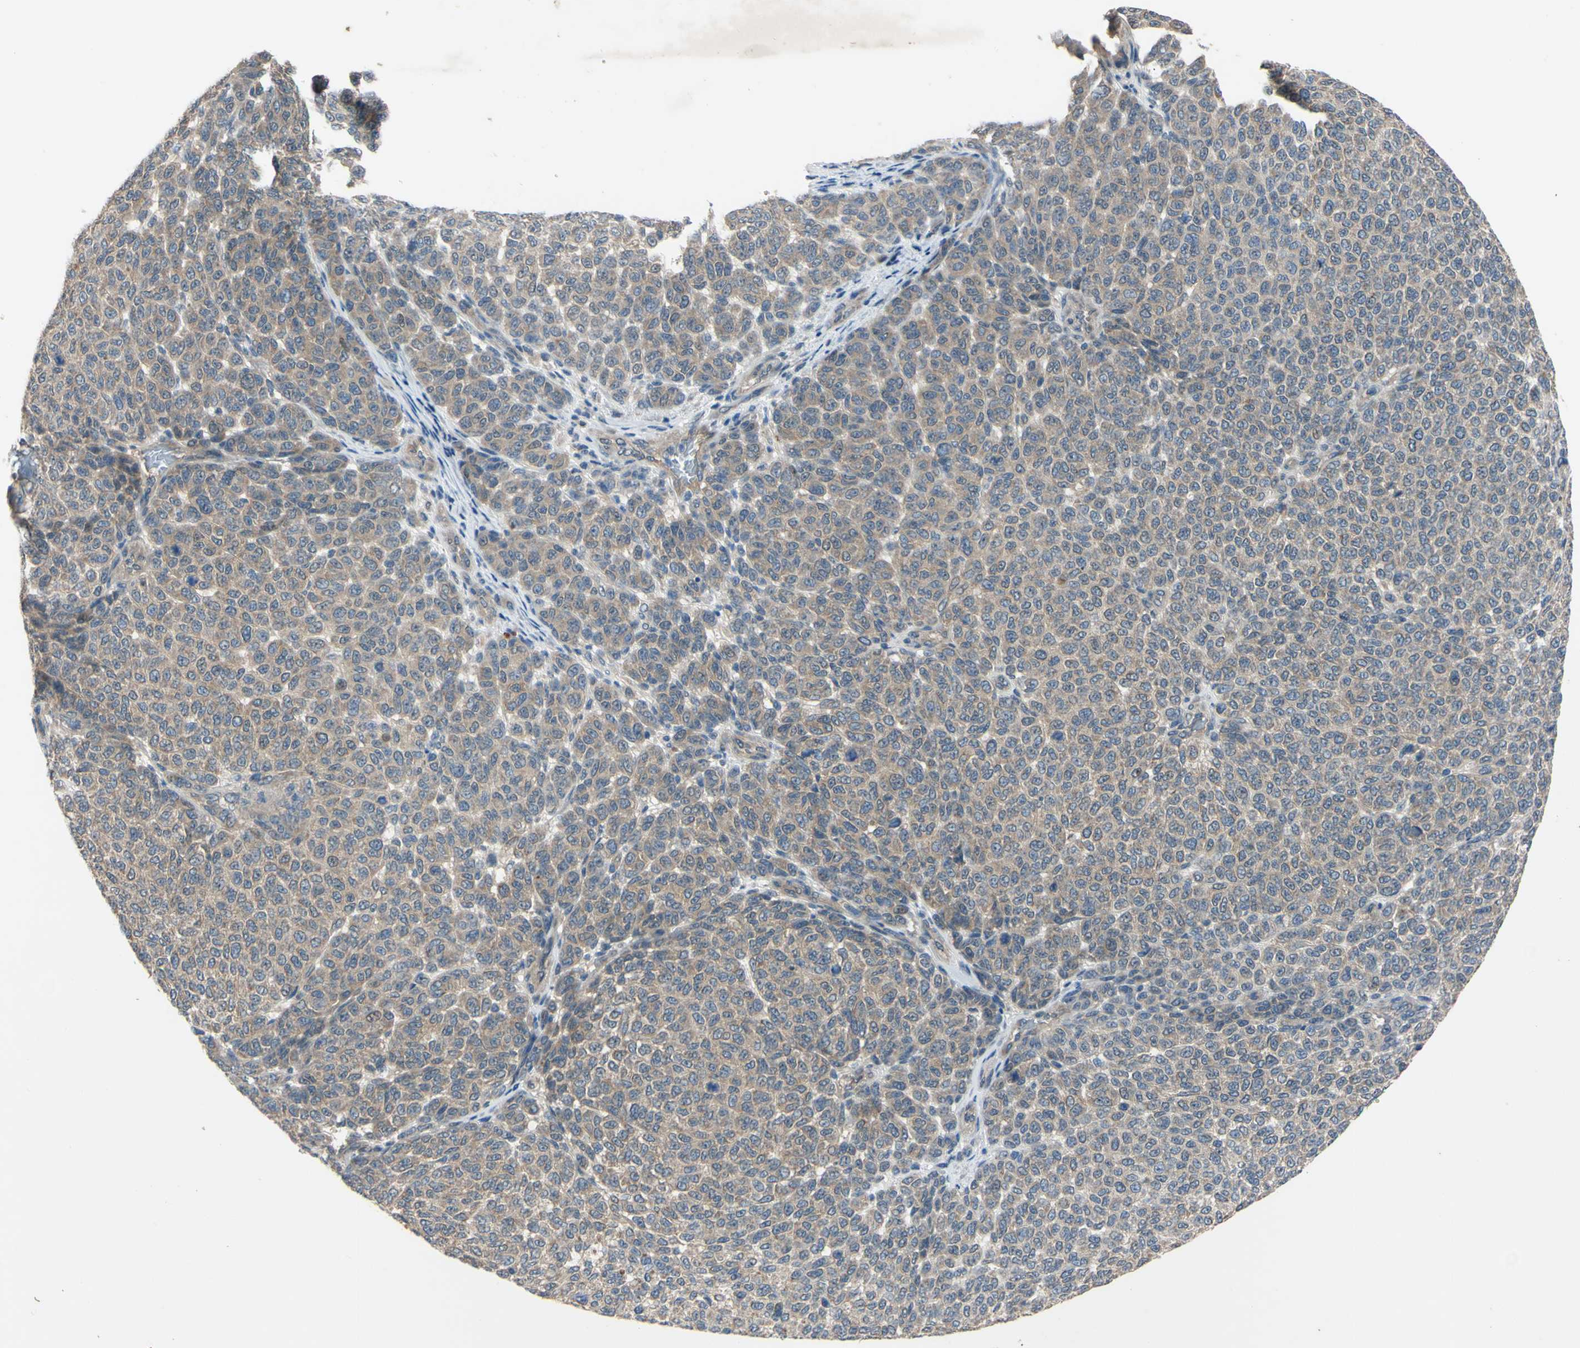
{"staining": {"intensity": "moderate", "quantity": ">75%", "location": "cytoplasmic/membranous"}, "tissue": "melanoma", "cell_type": "Tumor cells", "image_type": "cancer", "snomed": [{"axis": "morphology", "description": "Malignant melanoma, NOS"}, {"axis": "topography", "description": "Skin"}], "caption": "IHC photomicrograph of neoplastic tissue: melanoma stained using immunohistochemistry displays medium levels of moderate protein expression localized specifically in the cytoplasmic/membranous of tumor cells, appearing as a cytoplasmic/membranous brown color.", "gene": "HILPDA", "patient": {"sex": "male", "age": 59}}